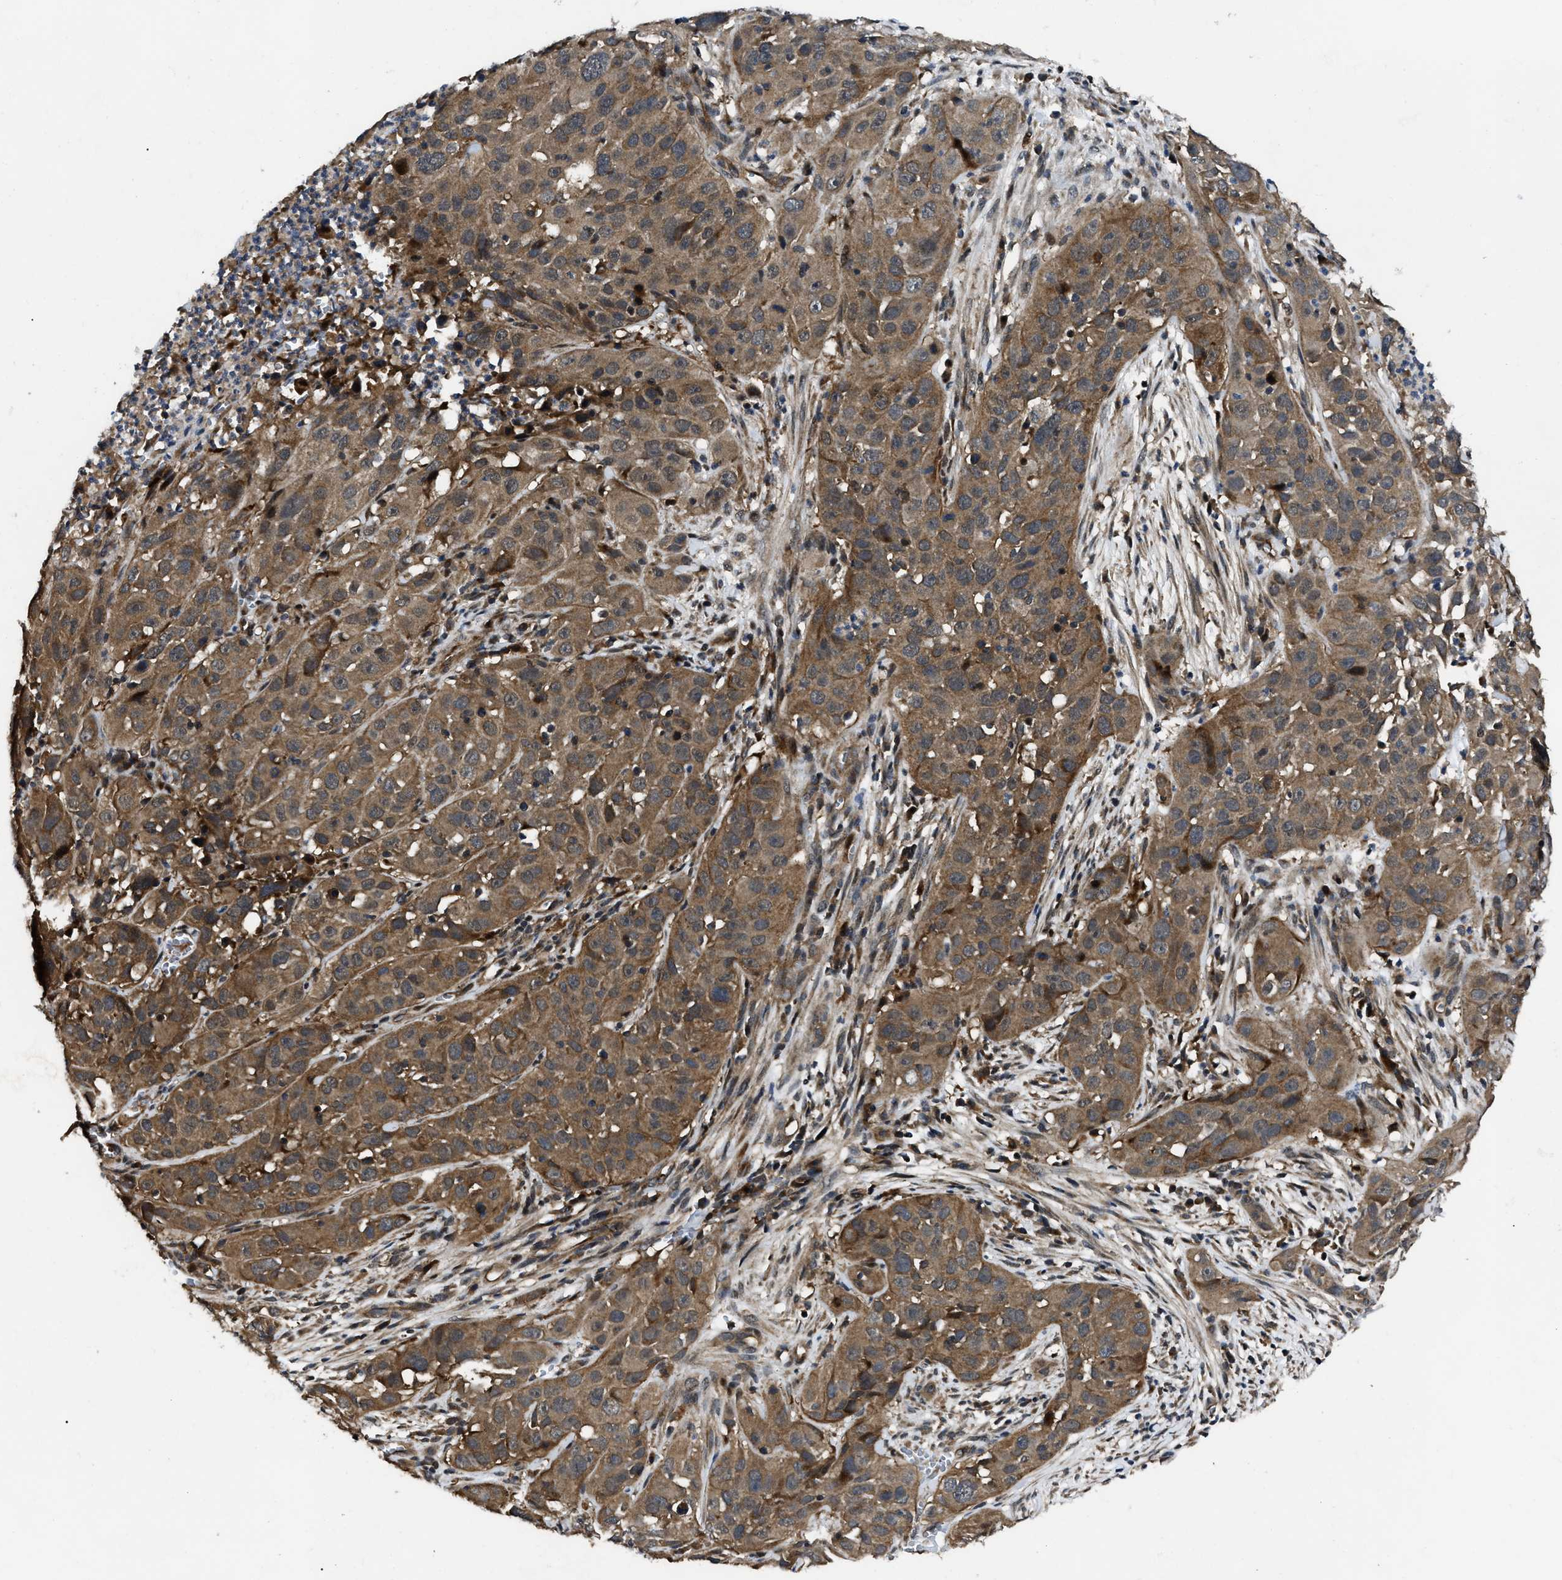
{"staining": {"intensity": "moderate", "quantity": ">75%", "location": "cytoplasmic/membranous"}, "tissue": "cervical cancer", "cell_type": "Tumor cells", "image_type": "cancer", "snomed": [{"axis": "morphology", "description": "Squamous cell carcinoma, NOS"}, {"axis": "topography", "description": "Cervix"}], "caption": "This is an image of immunohistochemistry staining of cervical cancer (squamous cell carcinoma), which shows moderate positivity in the cytoplasmic/membranous of tumor cells.", "gene": "PPWD1", "patient": {"sex": "female", "age": 32}}